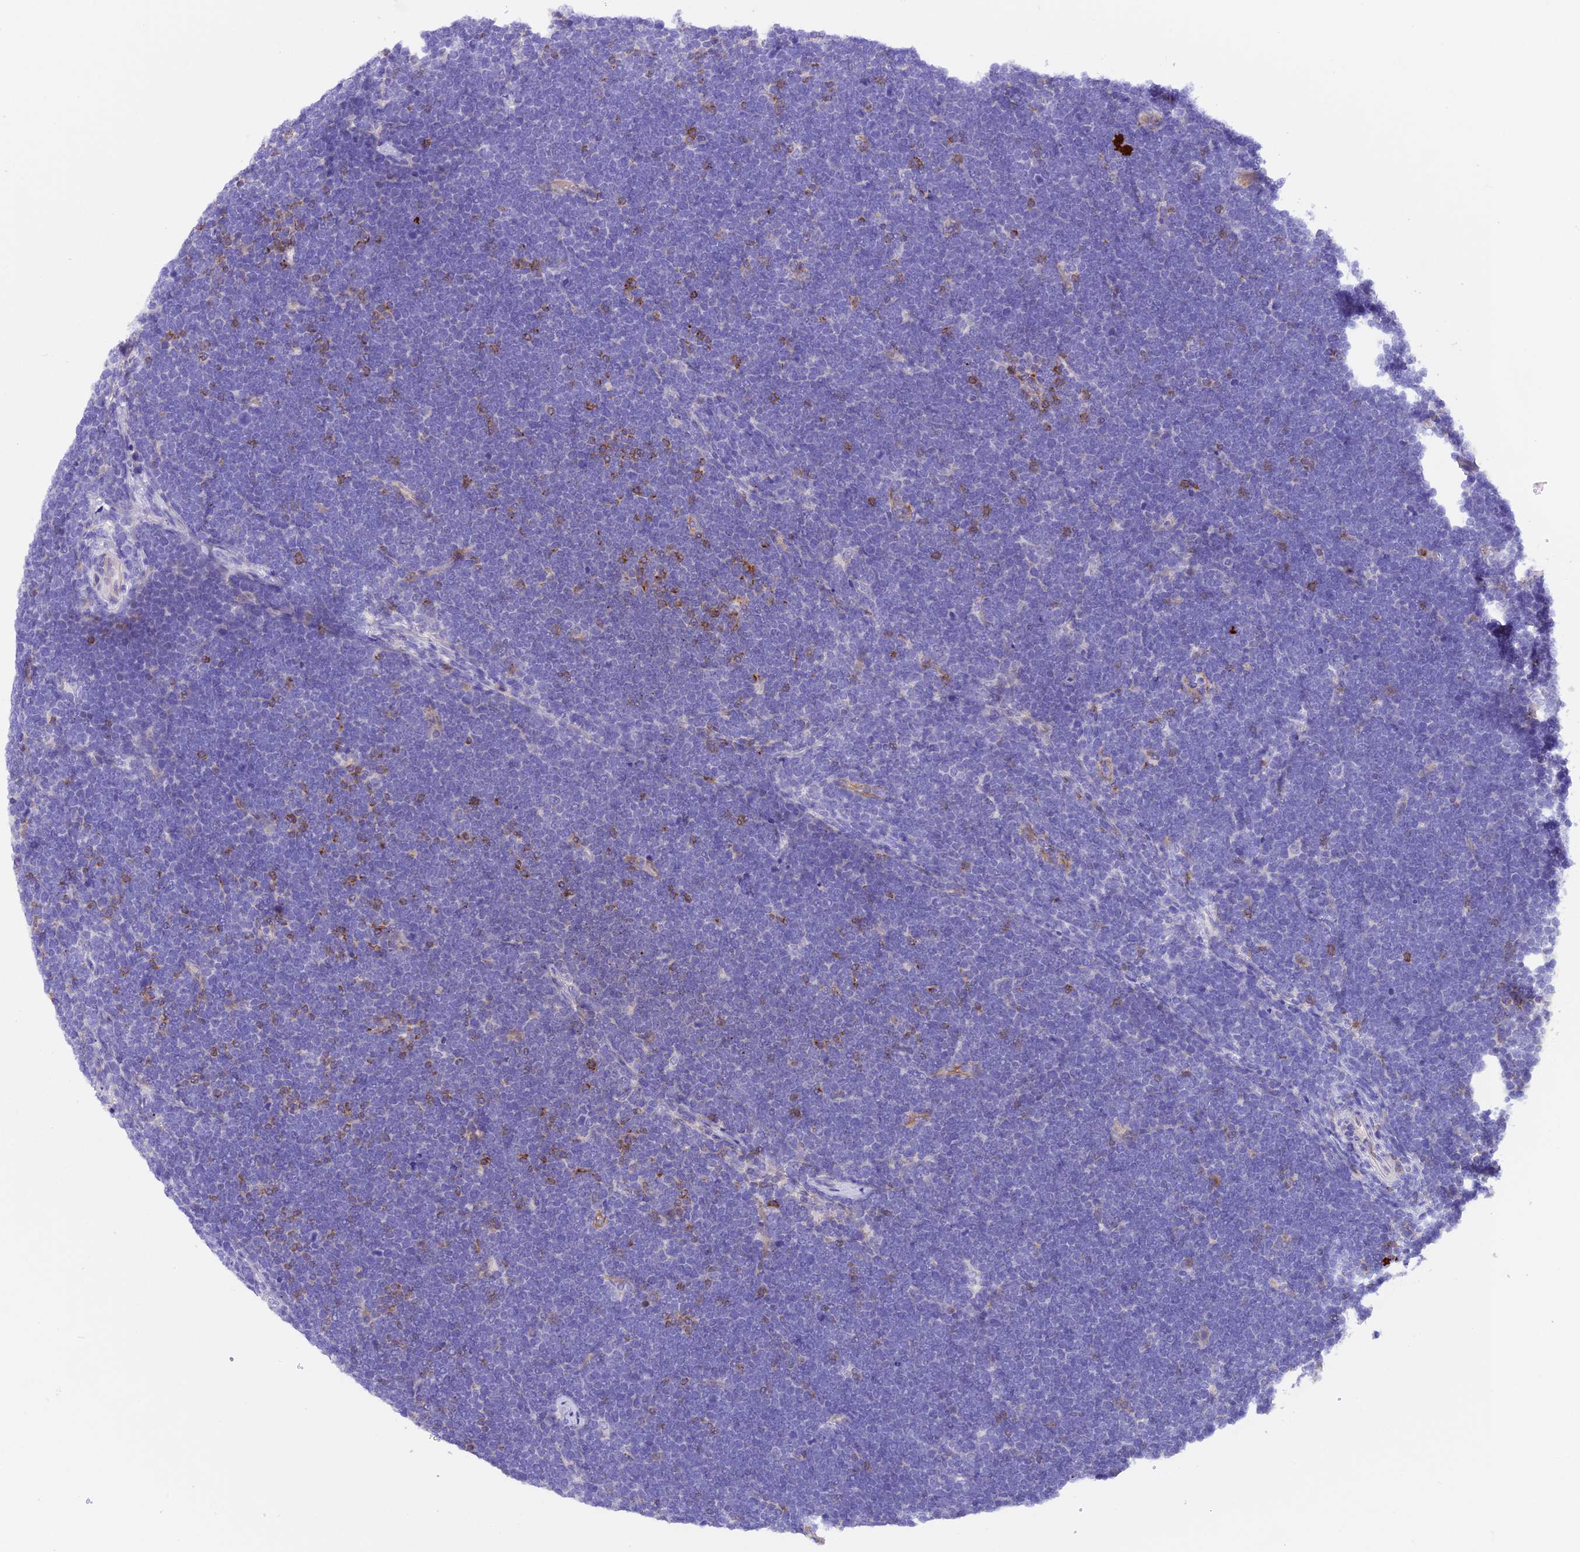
{"staining": {"intensity": "negative", "quantity": "none", "location": "none"}, "tissue": "lymphoma", "cell_type": "Tumor cells", "image_type": "cancer", "snomed": [{"axis": "morphology", "description": "Malignant lymphoma, non-Hodgkin's type, High grade"}, {"axis": "topography", "description": "Lymph node"}], "caption": "A high-resolution photomicrograph shows immunohistochemistry (IHC) staining of lymphoma, which shows no significant expression in tumor cells. (Brightfield microscopy of DAB (3,3'-diaminobenzidine) immunohistochemistry (IHC) at high magnification).", "gene": "FAM193A", "patient": {"sex": "male", "age": 13}}